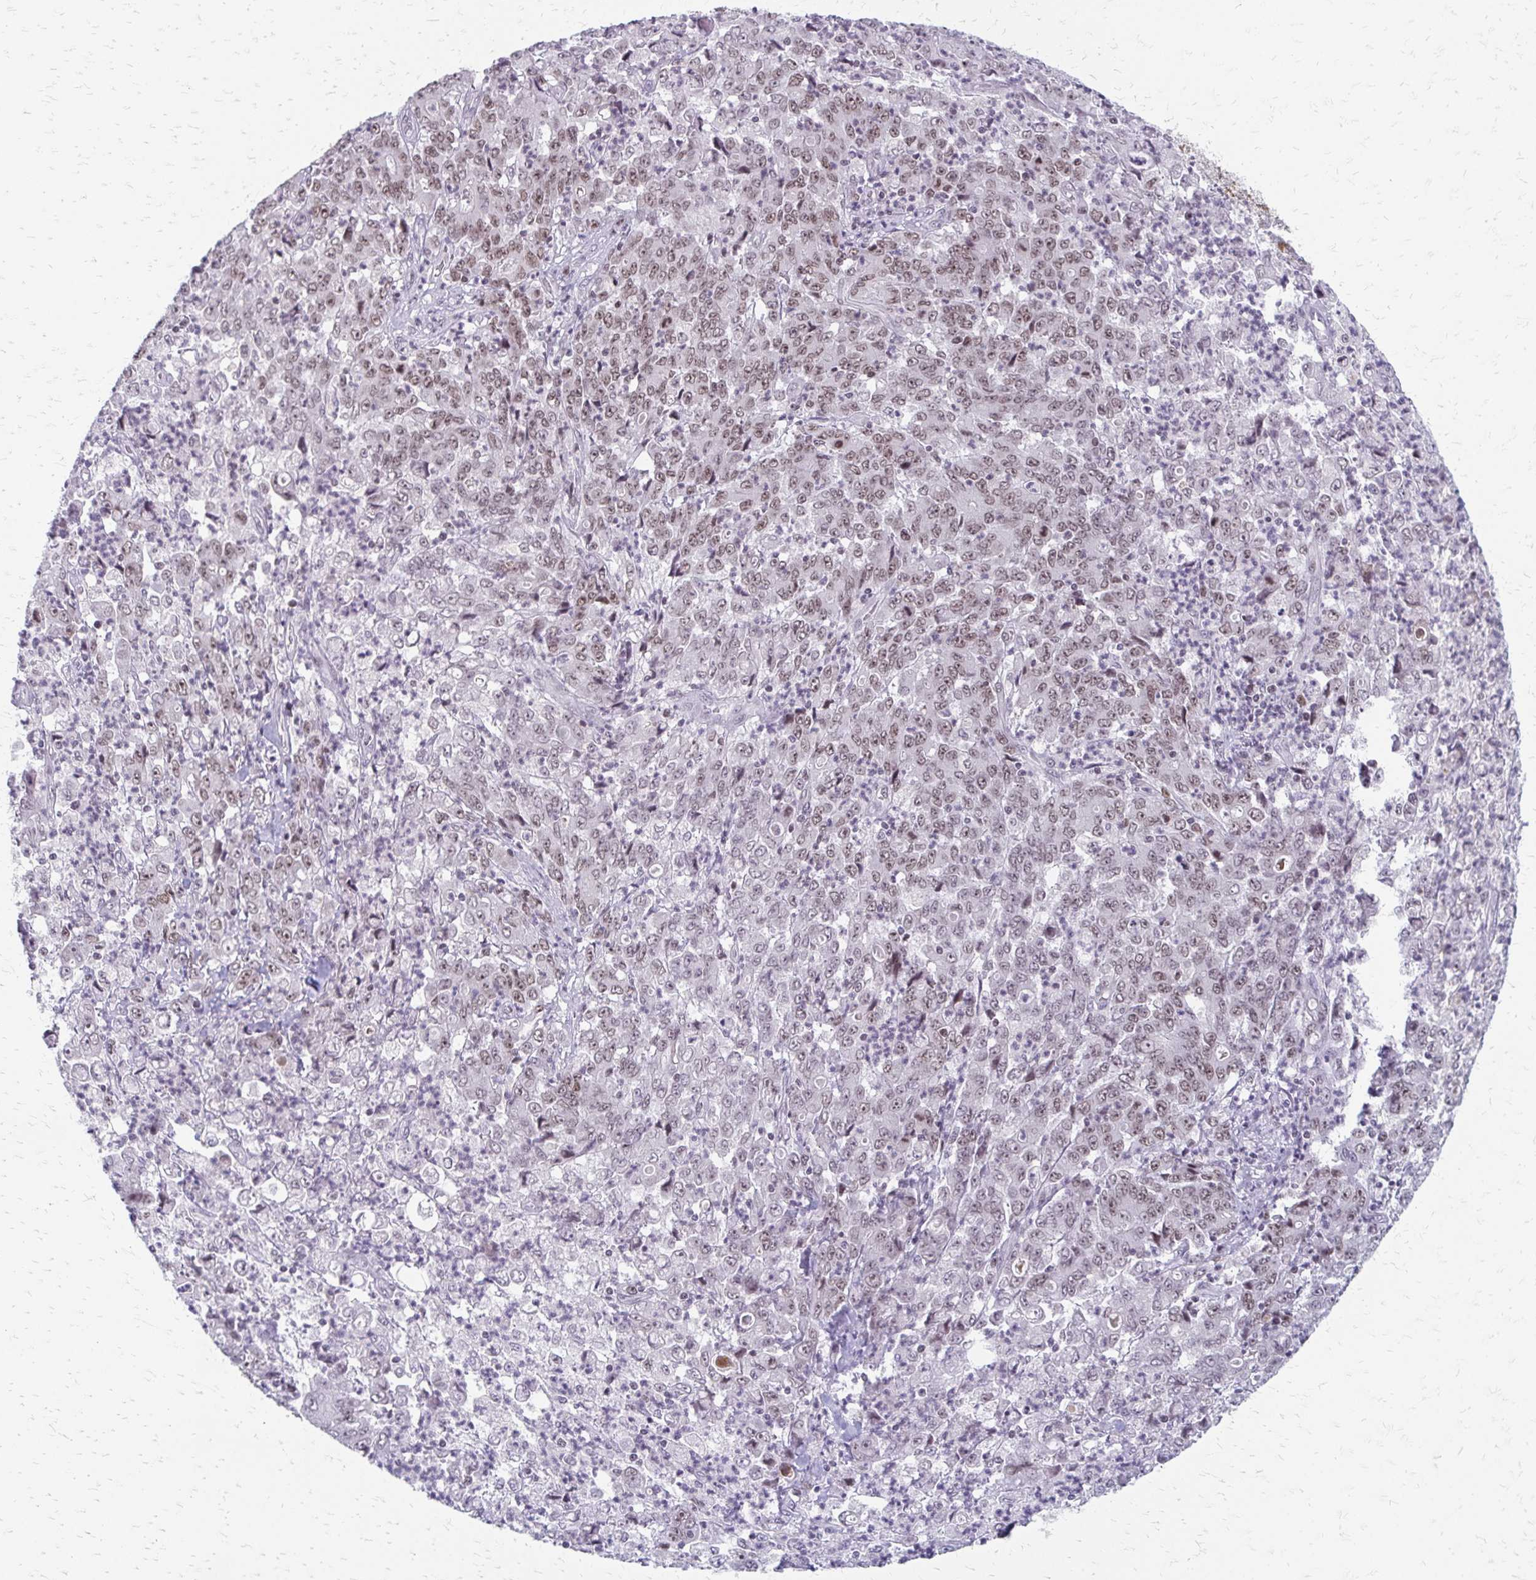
{"staining": {"intensity": "weak", "quantity": ">75%", "location": "nuclear"}, "tissue": "stomach cancer", "cell_type": "Tumor cells", "image_type": "cancer", "snomed": [{"axis": "morphology", "description": "Adenocarcinoma, NOS"}, {"axis": "topography", "description": "Stomach, lower"}], "caption": "High-power microscopy captured an IHC photomicrograph of stomach cancer (adenocarcinoma), revealing weak nuclear staining in about >75% of tumor cells.", "gene": "EED", "patient": {"sex": "female", "age": 71}}